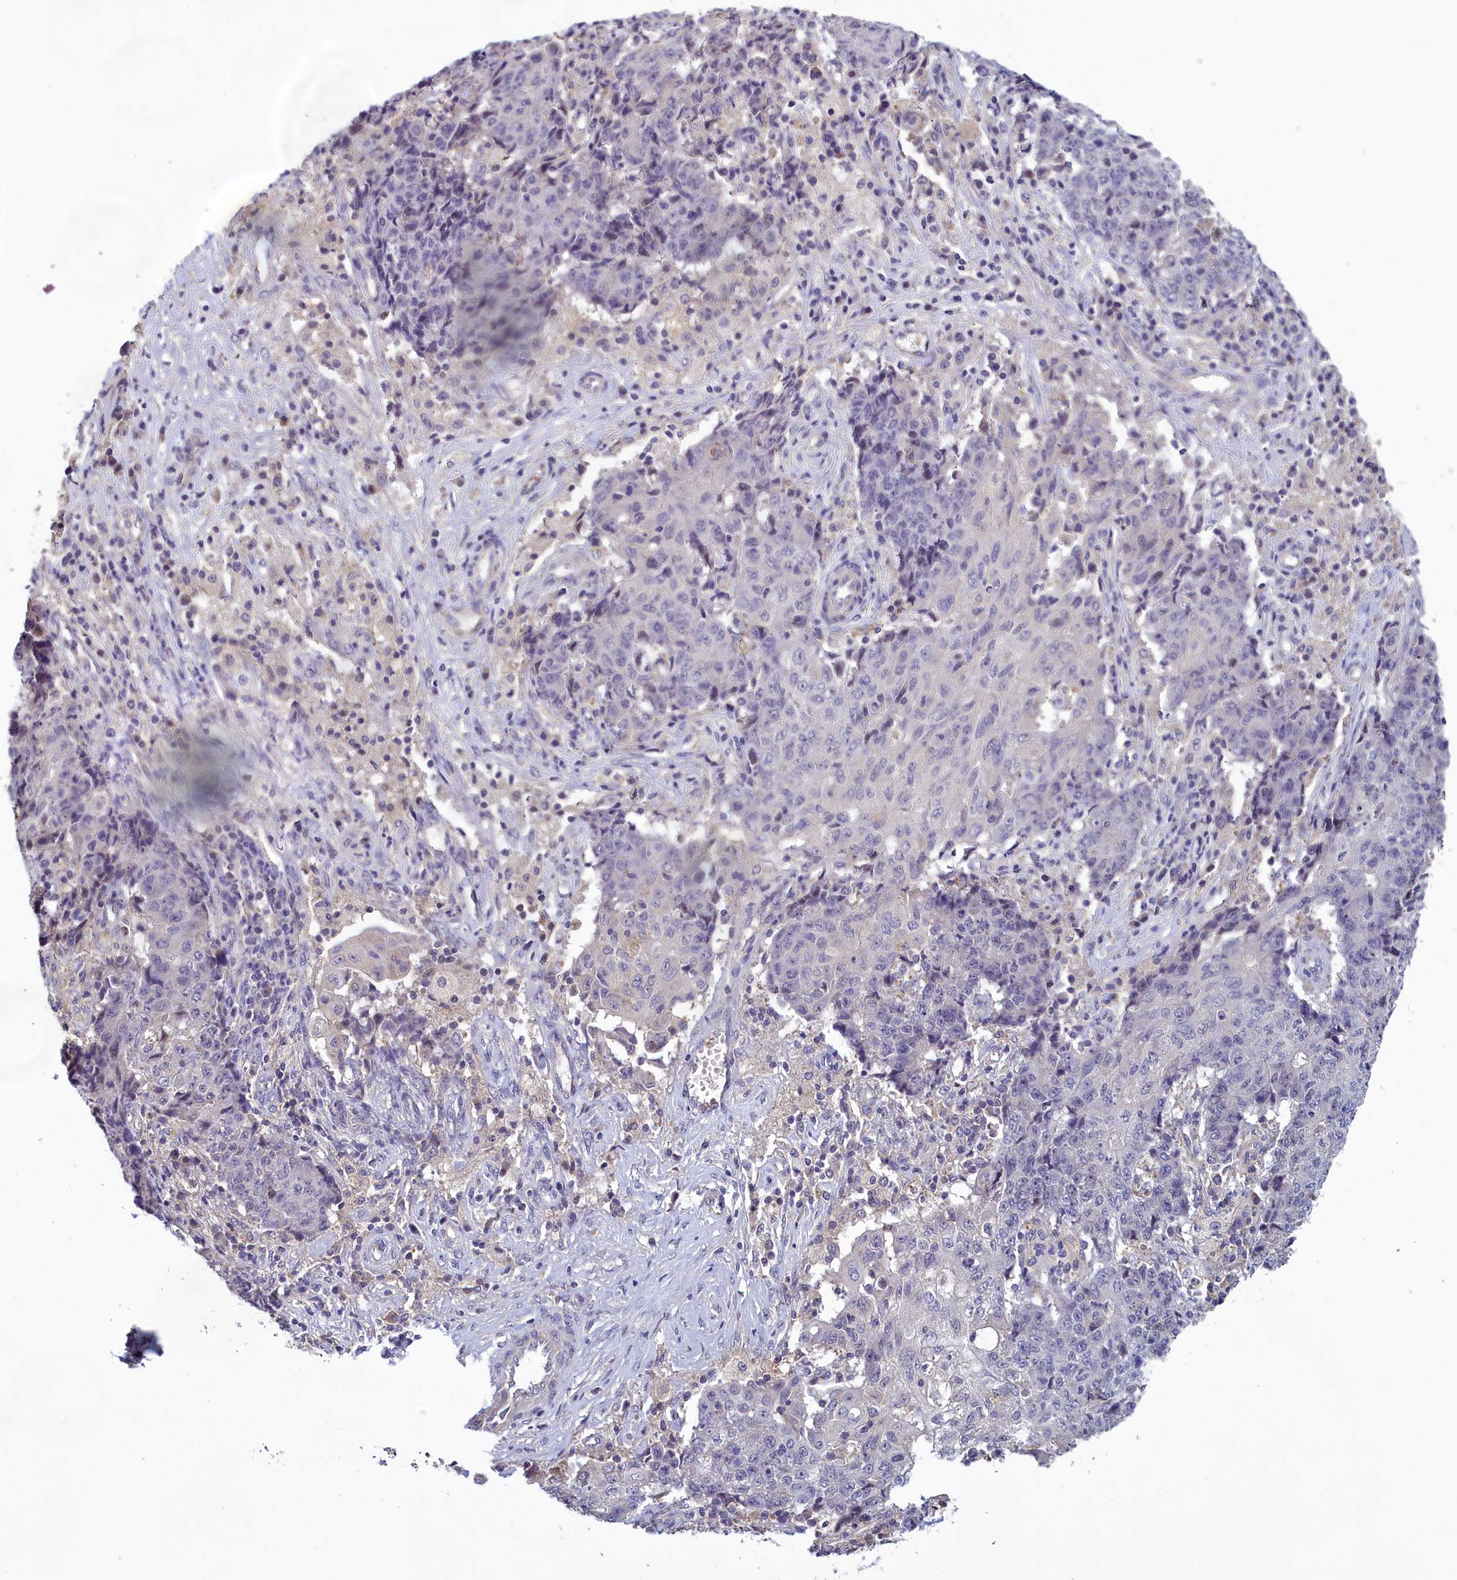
{"staining": {"intensity": "negative", "quantity": "none", "location": "none"}, "tissue": "ovarian cancer", "cell_type": "Tumor cells", "image_type": "cancer", "snomed": [{"axis": "morphology", "description": "Carcinoma, endometroid"}, {"axis": "topography", "description": "Ovary"}], "caption": "Tumor cells show no significant protein positivity in endometroid carcinoma (ovarian).", "gene": "HECA", "patient": {"sex": "female", "age": 42}}